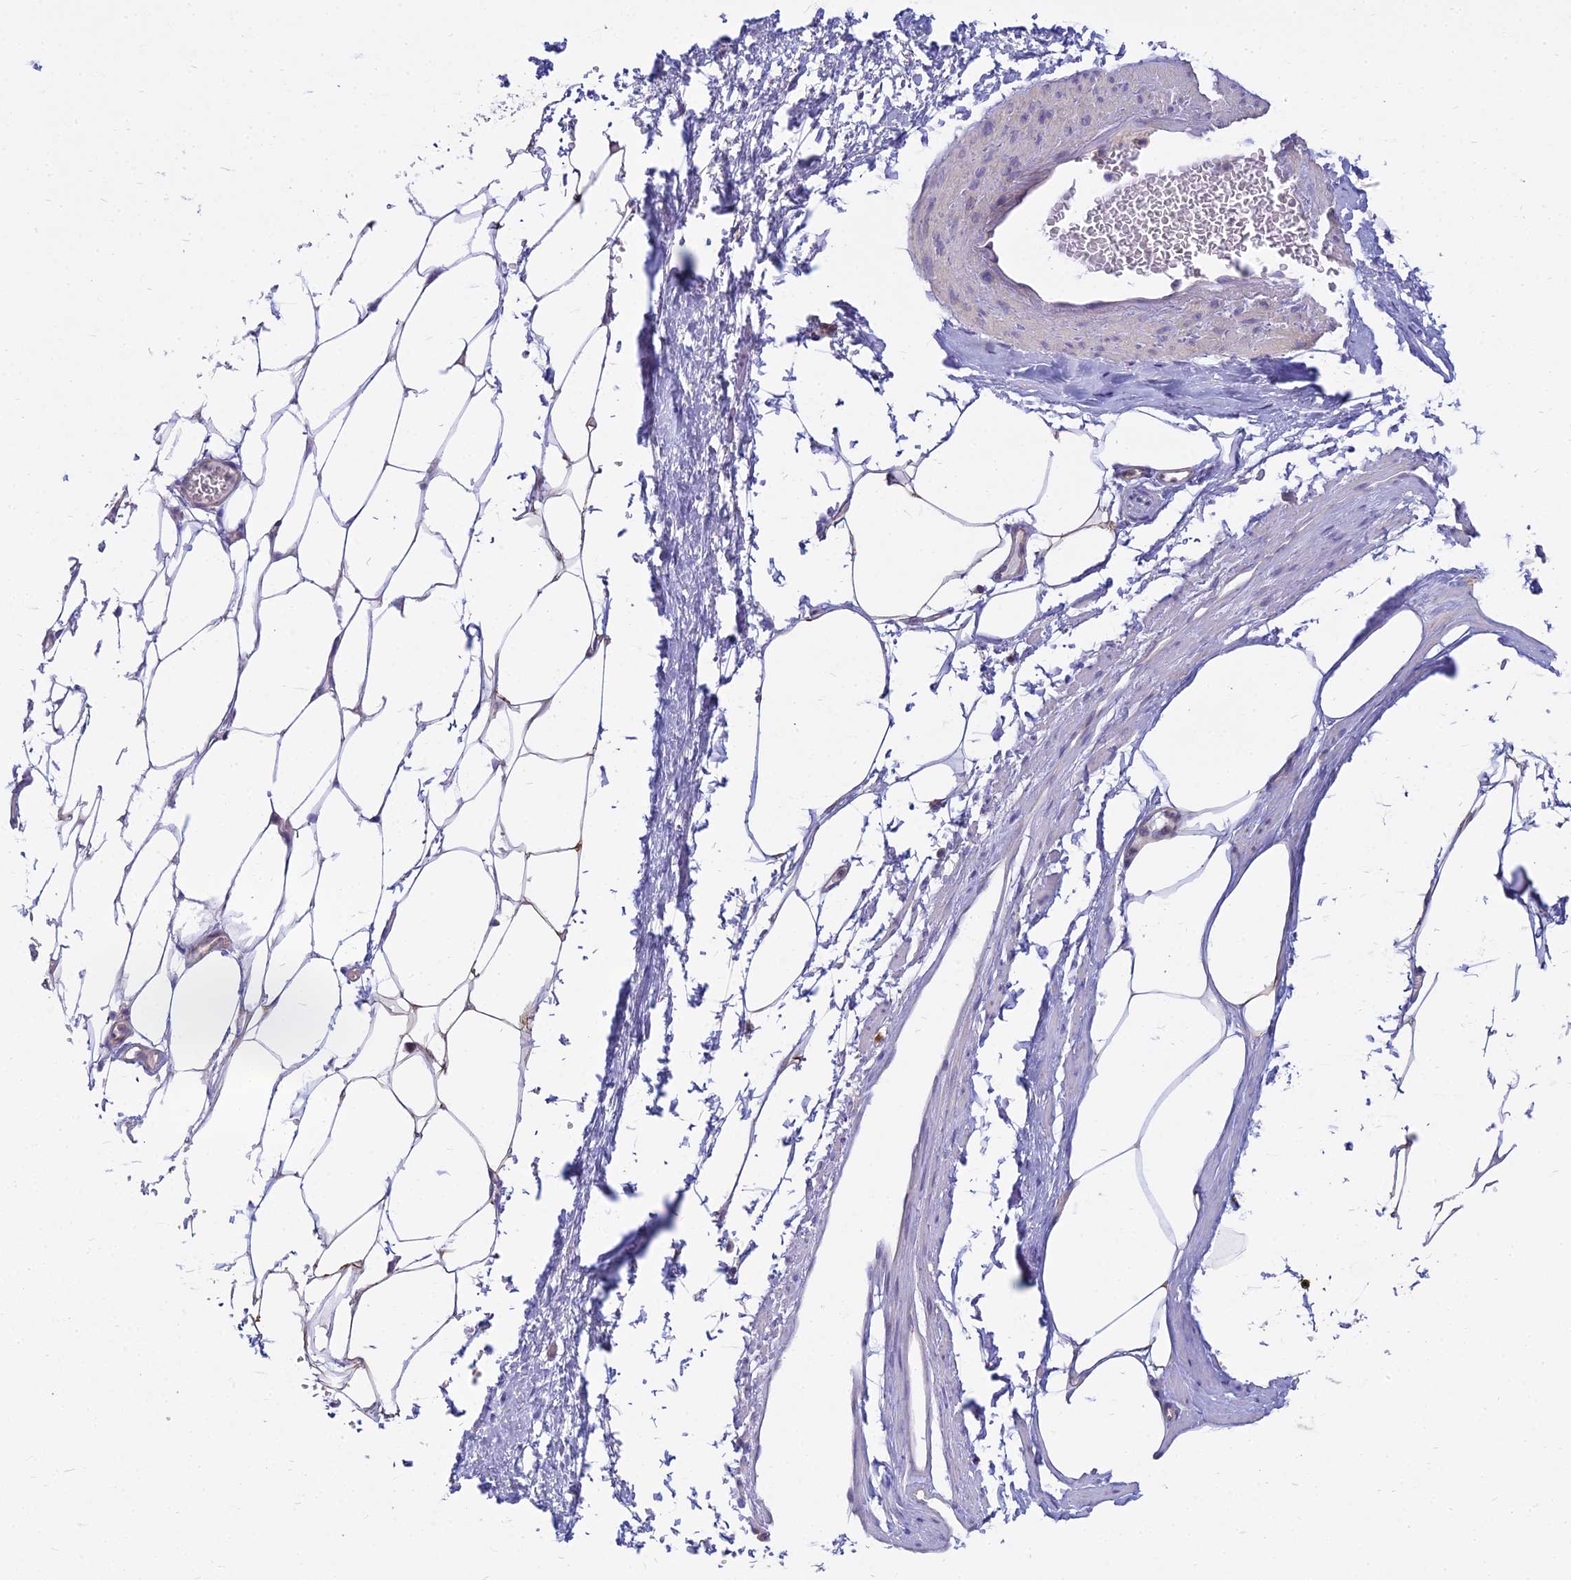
{"staining": {"intensity": "negative", "quantity": "none", "location": "none"}, "tissue": "adipose tissue", "cell_type": "Adipocytes", "image_type": "normal", "snomed": [{"axis": "morphology", "description": "Normal tissue, NOS"}, {"axis": "morphology", "description": "Adenocarcinoma, Low grade"}, {"axis": "topography", "description": "Prostate"}, {"axis": "topography", "description": "Peripheral nerve tissue"}], "caption": "Adipose tissue stained for a protein using immunohistochemistry (IHC) demonstrates no expression adipocytes.", "gene": "SMIM24", "patient": {"sex": "male", "age": 63}}